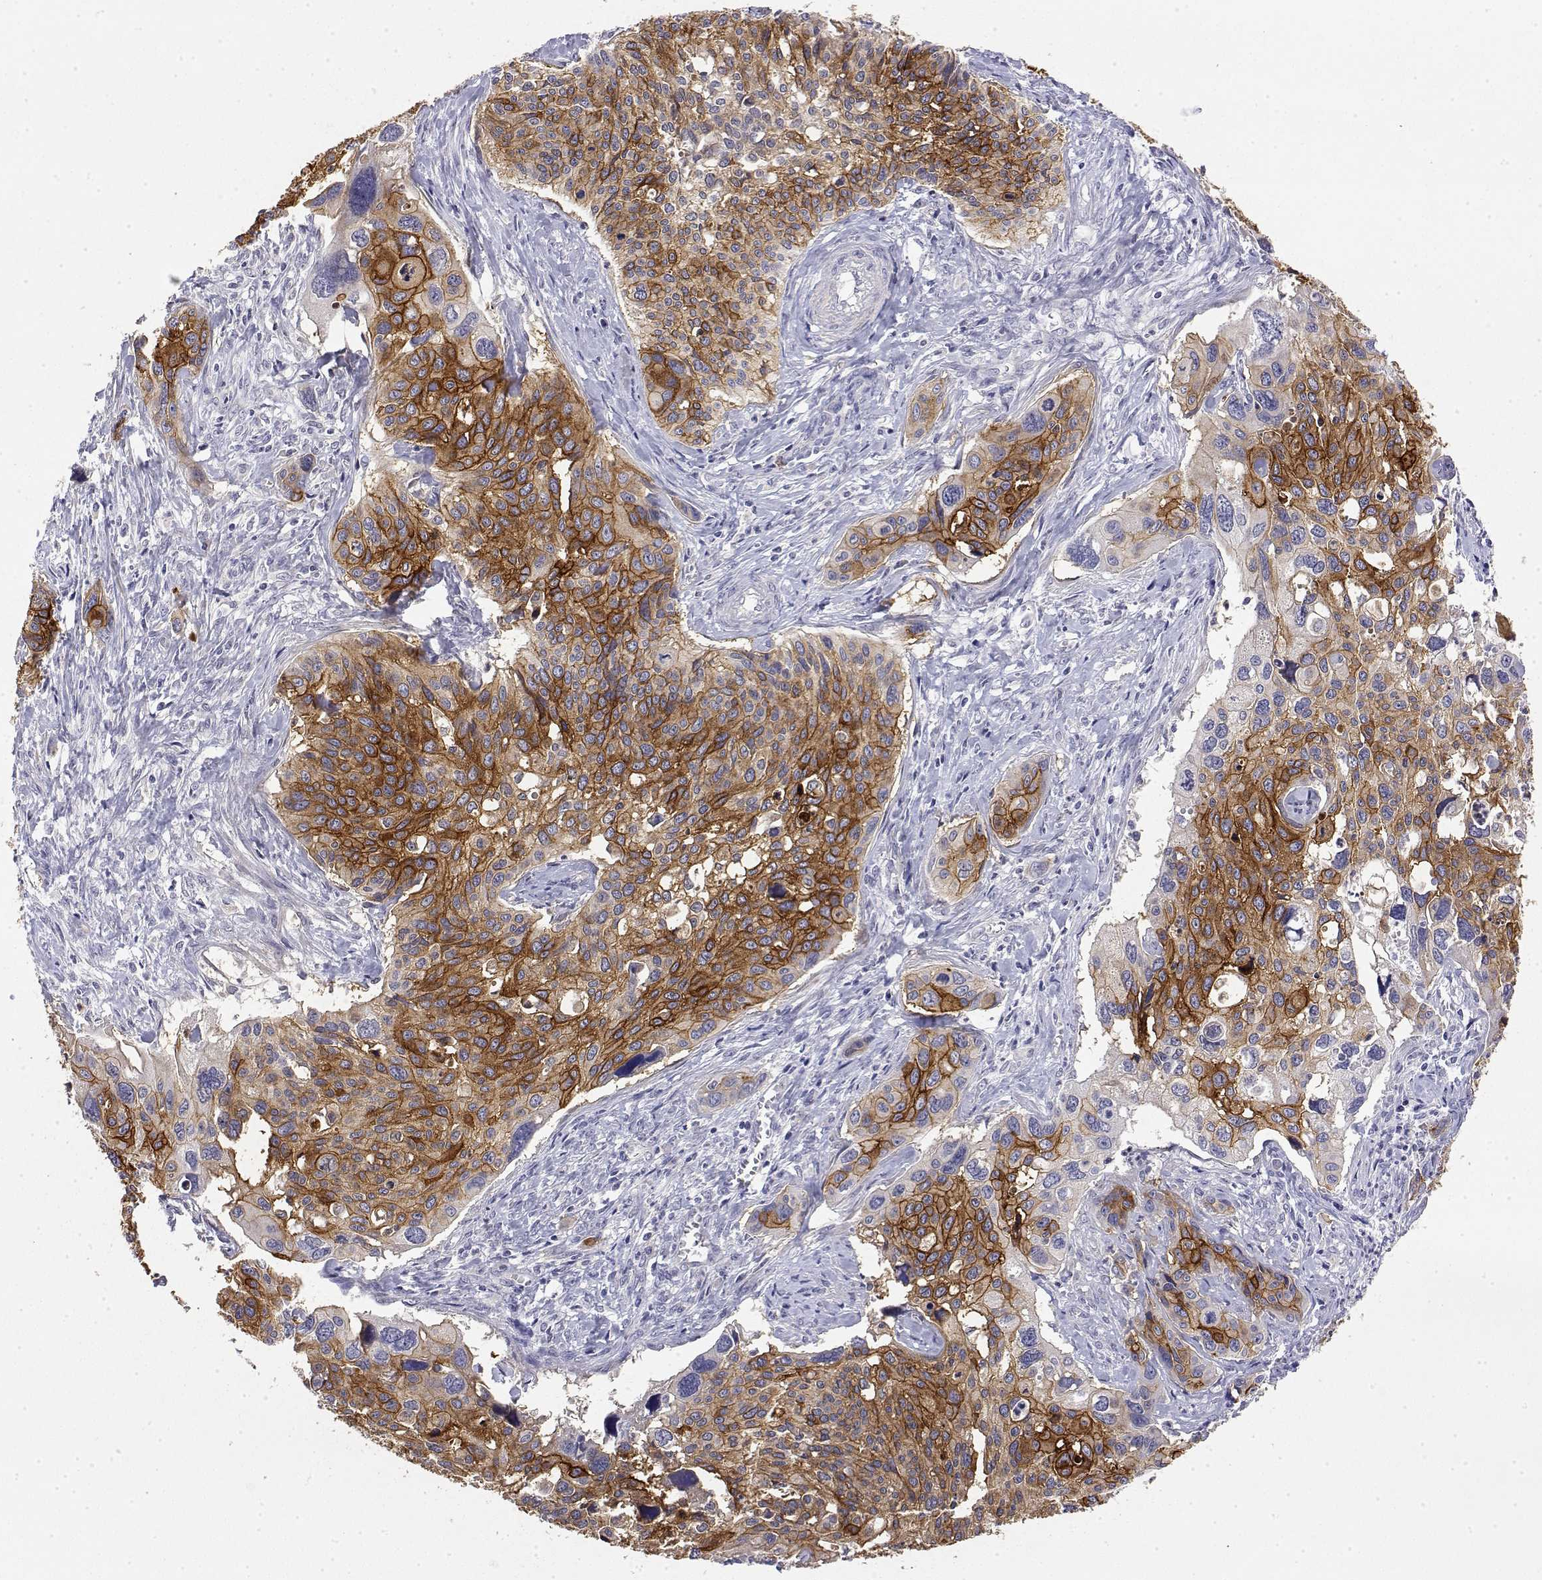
{"staining": {"intensity": "moderate", "quantity": ">75%", "location": "cytoplasmic/membranous"}, "tissue": "cervical cancer", "cell_type": "Tumor cells", "image_type": "cancer", "snomed": [{"axis": "morphology", "description": "Squamous cell carcinoma, NOS"}, {"axis": "topography", "description": "Cervix"}], "caption": "A medium amount of moderate cytoplasmic/membranous staining is present in approximately >75% of tumor cells in cervical cancer (squamous cell carcinoma) tissue.", "gene": "LY6D", "patient": {"sex": "female", "age": 31}}